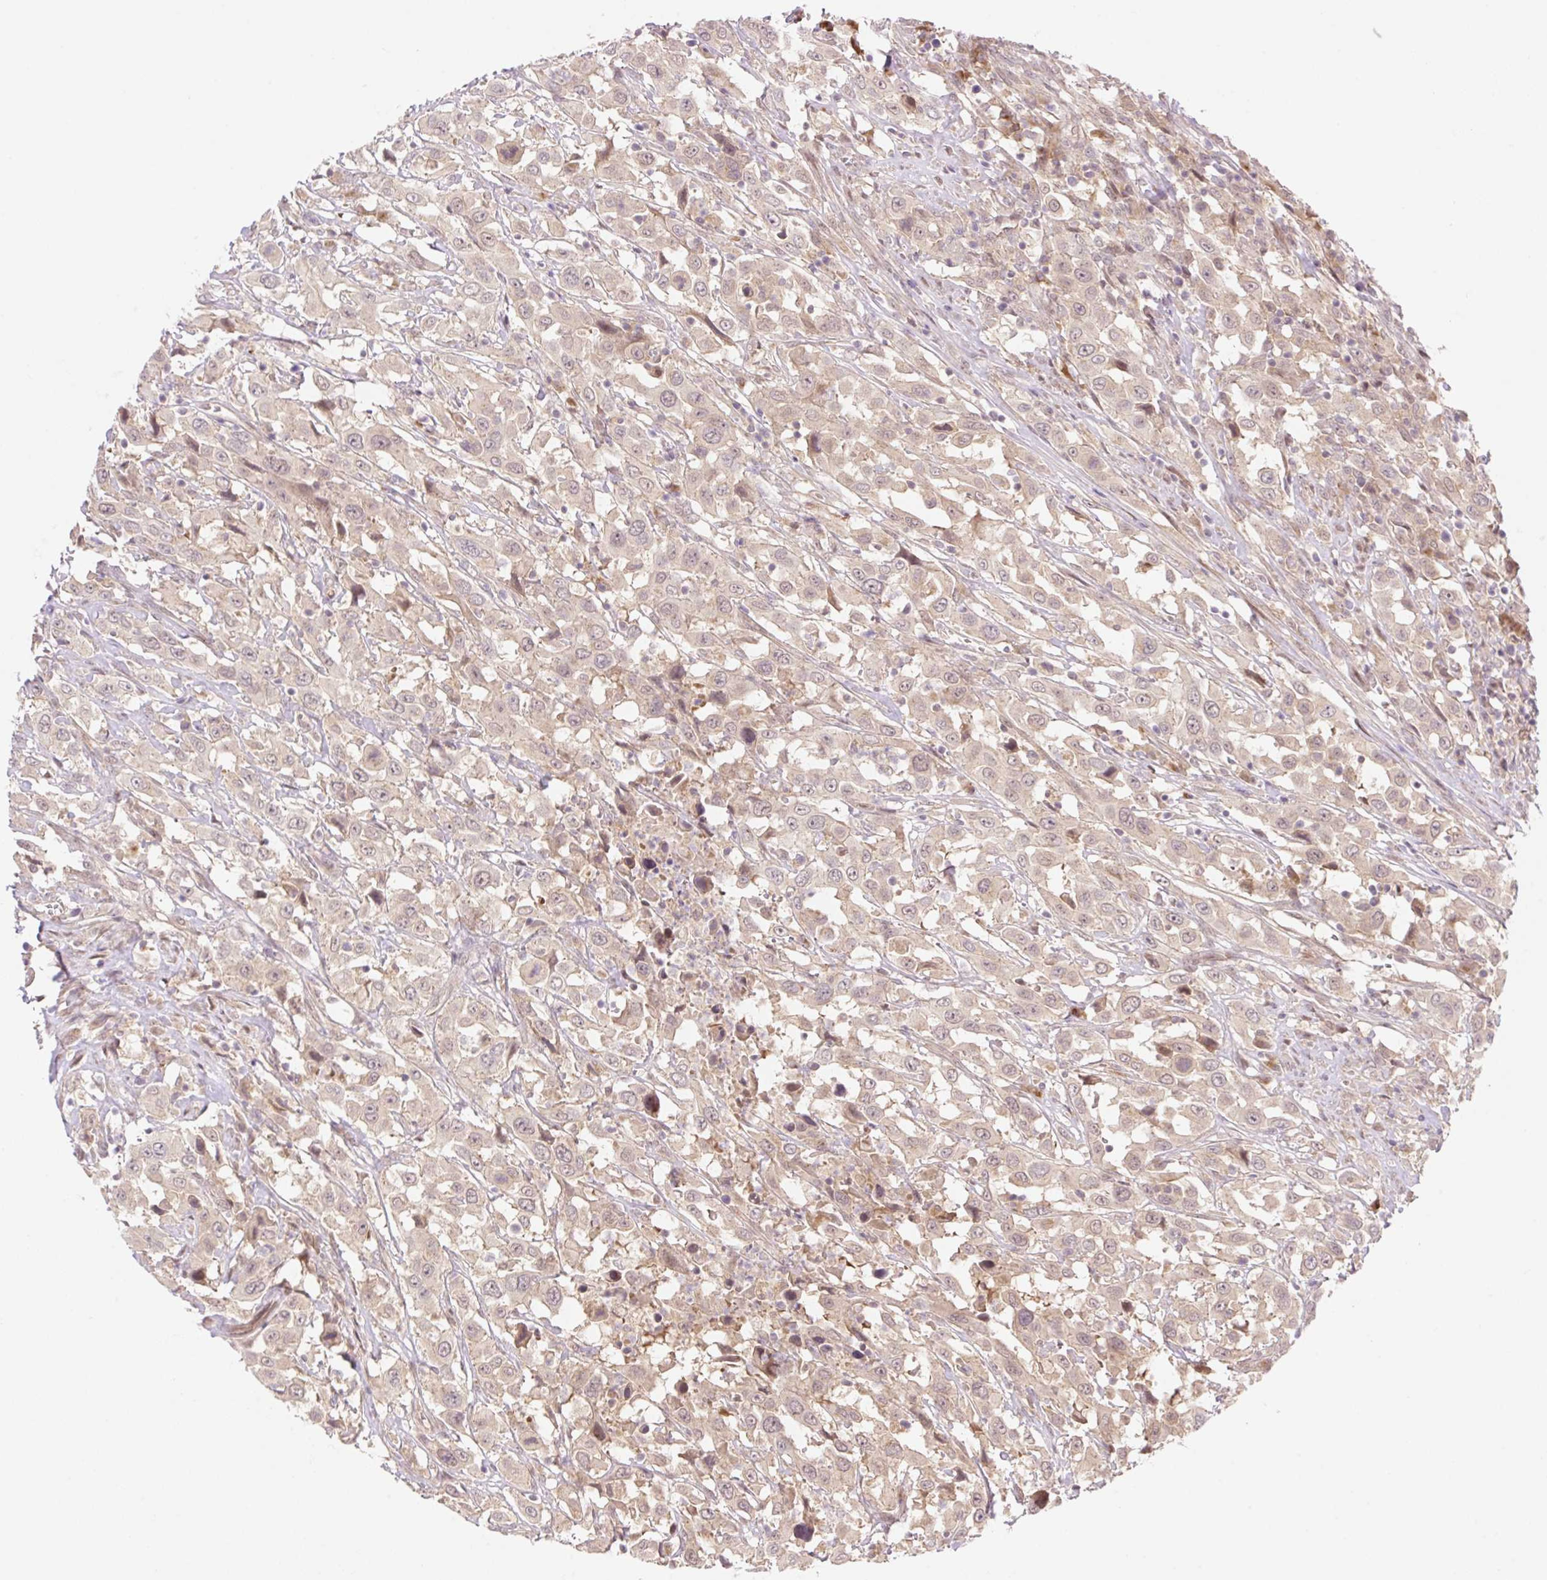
{"staining": {"intensity": "weak", "quantity": "25%-75%", "location": "cytoplasmic/membranous,nuclear"}, "tissue": "urothelial cancer", "cell_type": "Tumor cells", "image_type": "cancer", "snomed": [{"axis": "morphology", "description": "Urothelial carcinoma, High grade"}, {"axis": "topography", "description": "Urinary bladder"}], "caption": "Immunohistochemical staining of high-grade urothelial carcinoma demonstrates low levels of weak cytoplasmic/membranous and nuclear staining in approximately 25%-75% of tumor cells.", "gene": "VPS25", "patient": {"sex": "male", "age": 61}}